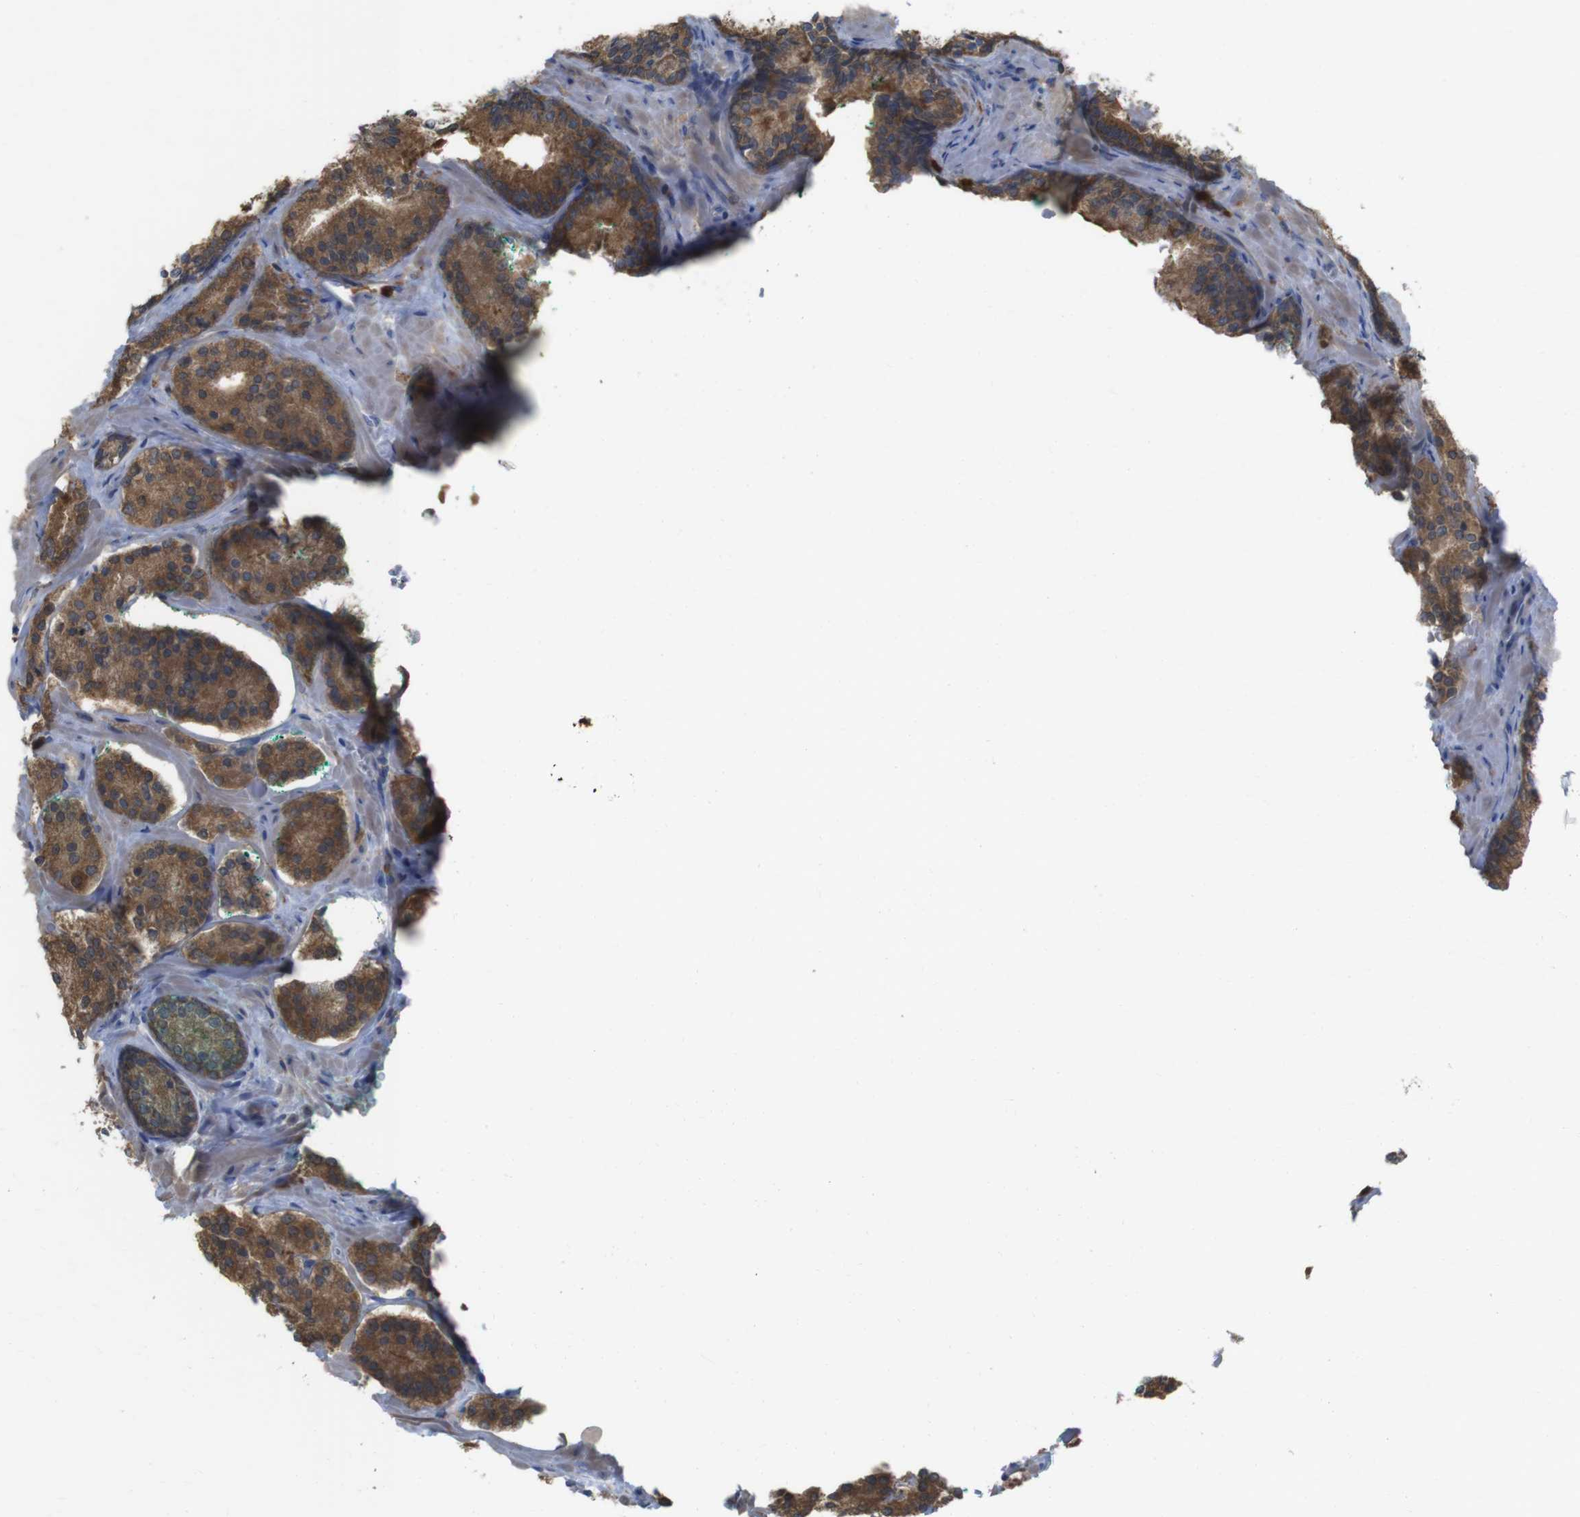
{"staining": {"intensity": "moderate", "quantity": ">75%", "location": "cytoplasmic/membranous"}, "tissue": "prostate cancer", "cell_type": "Tumor cells", "image_type": "cancer", "snomed": [{"axis": "morphology", "description": "Adenocarcinoma, High grade"}, {"axis": "topography", "description": "Prostate"}], "caption": "Immunohistochemical staining of prostate adenocarcinoma (high-grade) demonstrates medium levels of moderate cytoplasmic/membranous protein staining in about >75% of tumor cells. (brown staining indicates protein expression, while blue staining denotes nuclei).", "gene": "PRKCD", "patient": {"sex": "male", "age": 60}}